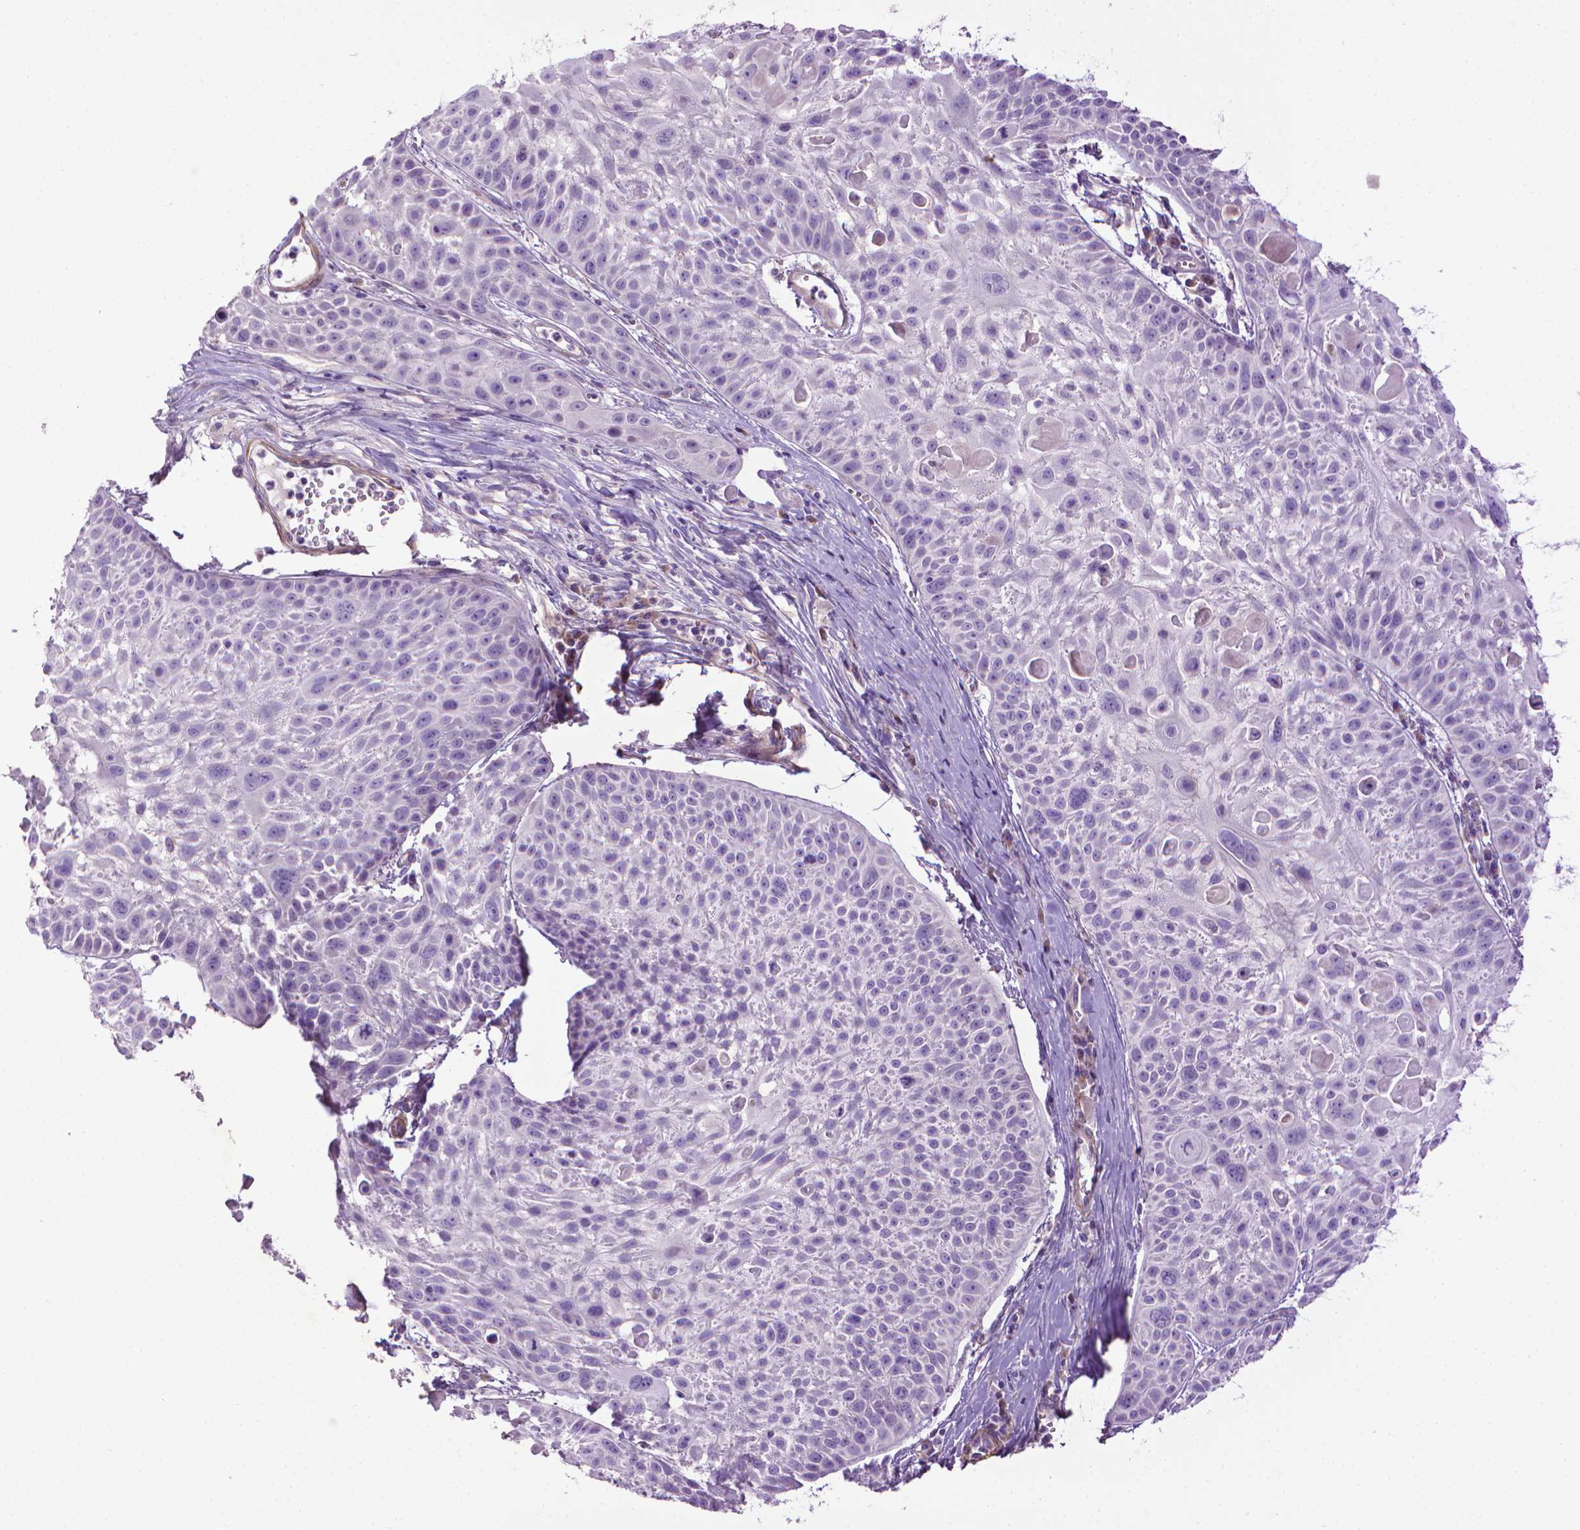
{"staining": {"intensity": "negative", "quantity": "none", "location": "none"}, "tissue": "skin cancer", "cell_type": "Tumor cells", "image_type": "cancer", "snomed": [{"axis": "morphology", "description": "Squamous cell carcinoma, NOS"}, {"axis": "topography", "description": "Skin"}, {"axis": "topography", "description": "Anal"}], "caption": "This image is of skin squamous cell carcinoma stained with immunohistochemistry to label a protein in brown with the nuclei are counter-stained blue. There is no expression in tumor cells.", "gene": "AQP10", "patient": {"sex": "female", "age": 75}}